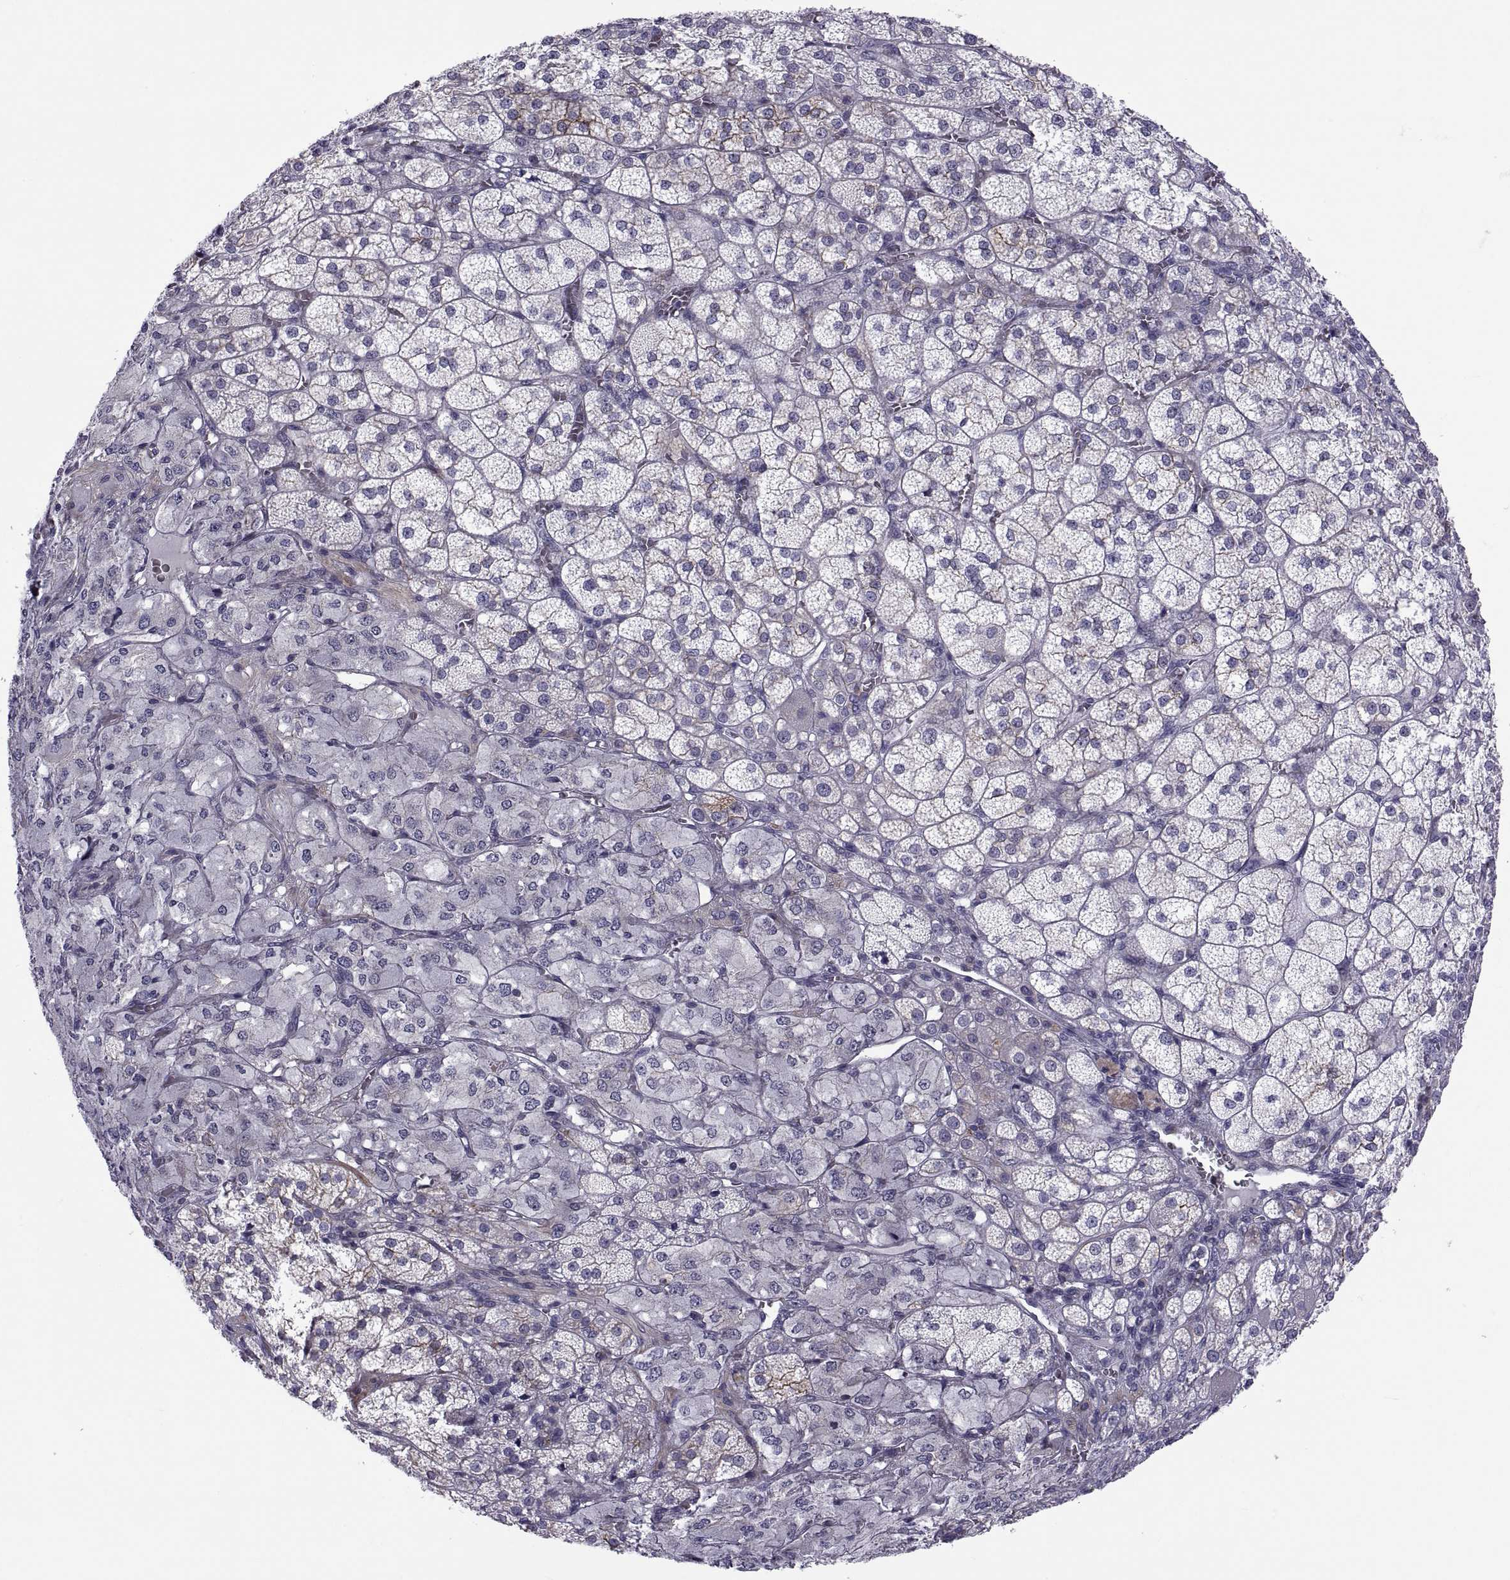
{"staining": {"intensity": "strong", "quantity": "<25%", "location": "cytoplasmic/membranous"}, "tissue": "adrenal gland", "cell_type": "Glandular cells", "image_type": "normal", "snomed": [{"axis": "morphology", "description": "Normal tissue, NOS"}, {"axis": "topography", "description": "Adrenal gland"}], "caption": "DAB (3,3'-diaminobenzidine) immunohistochemical staining of normal adrenal gland demonstrates strong cytoplasmic/membranous protein staining in approximately <25% of glandular cells. The staining was performed using DAB (3,3'-diaminobenzidine) to visualize the protein expression in brown, while the nuclei were stained in blue with hematoxylin (Magnification: 20x).", "gene": "TMEM158", "patient": {"sex": "female", "age": 60}}